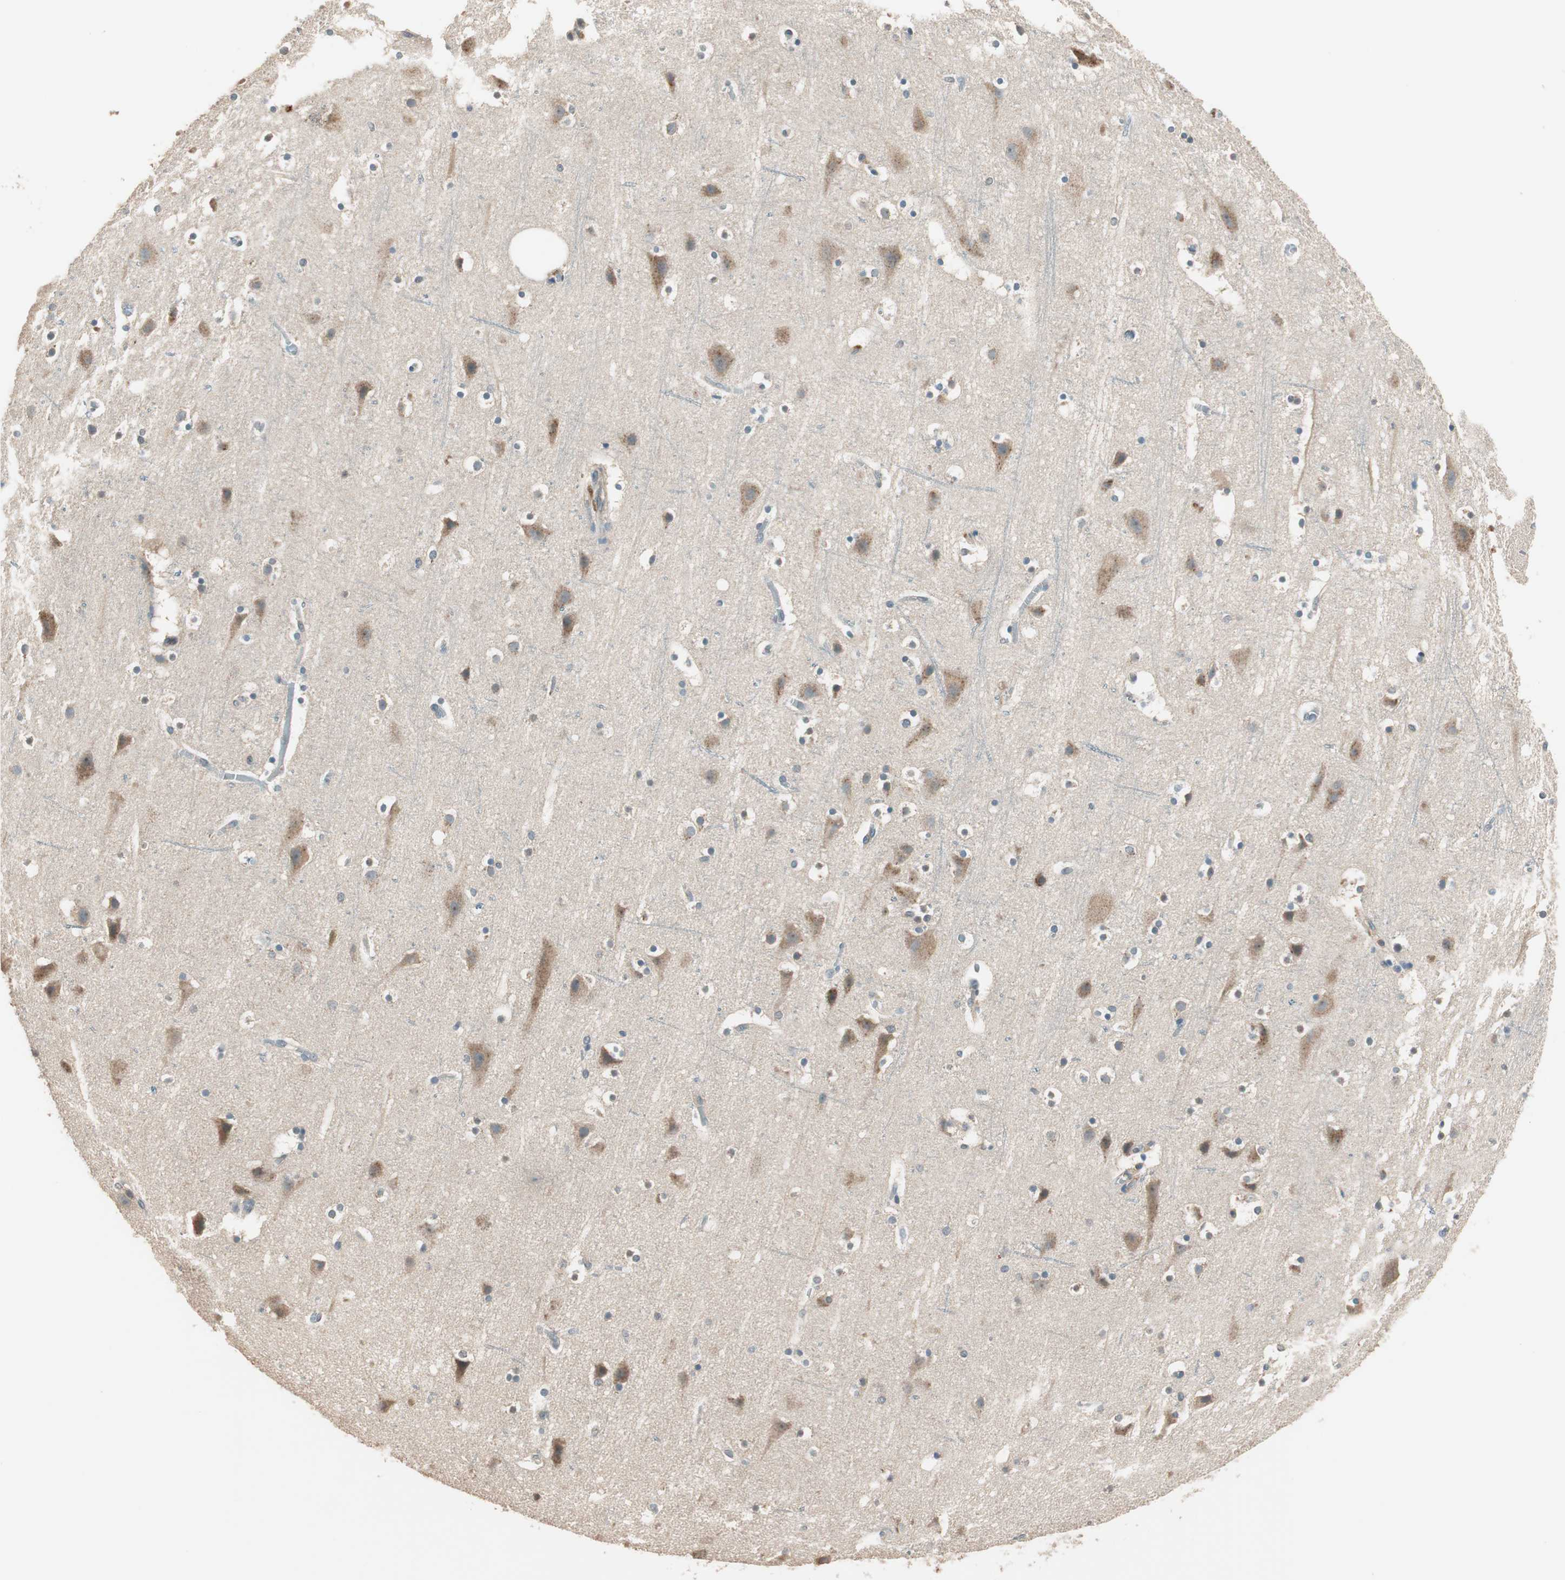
{"staining": {"intensity": "negative", "quantity": "none", "location": "none"}, "tissue": "cerebral cortex", "cell_type": "Endothelial cells", "image_type": "normal", "snomed": [{"axis": "morphology", "description": "Normal tissue, NOS"}, {"axis": "topography", "description": "Cerebral cortex"}], "caption": "DAB (3,3'-diaminobenzidine) immunohistochemical staining of normal cerebral cortex exhibits no significant positivity in endothelial cells.", "gene": "TRIM21", "patient": {"sex": "male", "age": 45}}